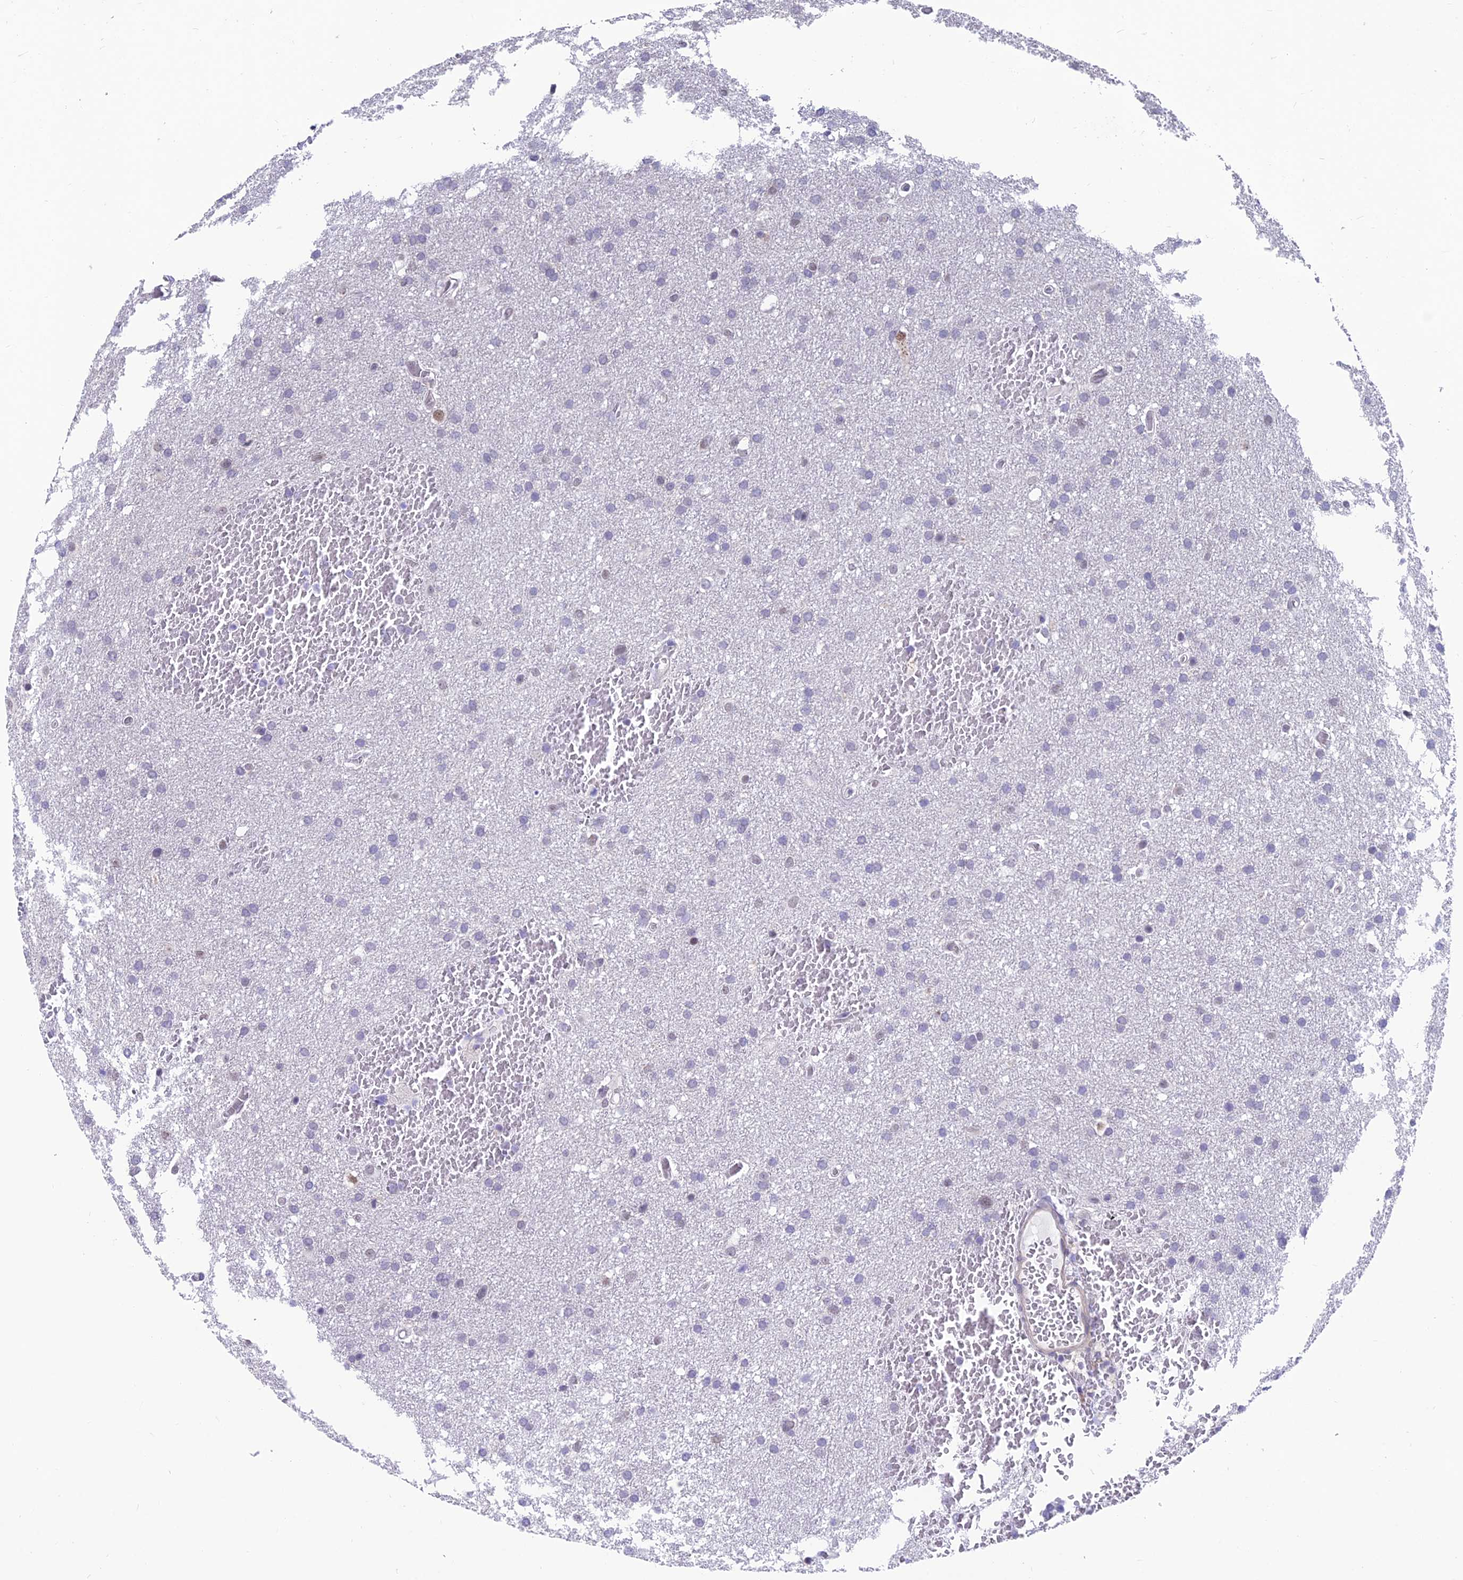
{"staining": {"intensity": "negative", "quantity": "none", "location": "none"}, "tissue": "glioma", "cell_type": "Tumor cells", "image_type": "cancer", "snomed": [{"axis": "morphology", "description": "Glioma, malignant, High grade"}, {"axis": "topography", "description": "Cerebral cortex"}], "caption": "The image displays no significant expression in tumor cells of malignant glioma (high-grade).", "gene": "KIAA1191", "patient": {"sex": "female", "age": 36}}